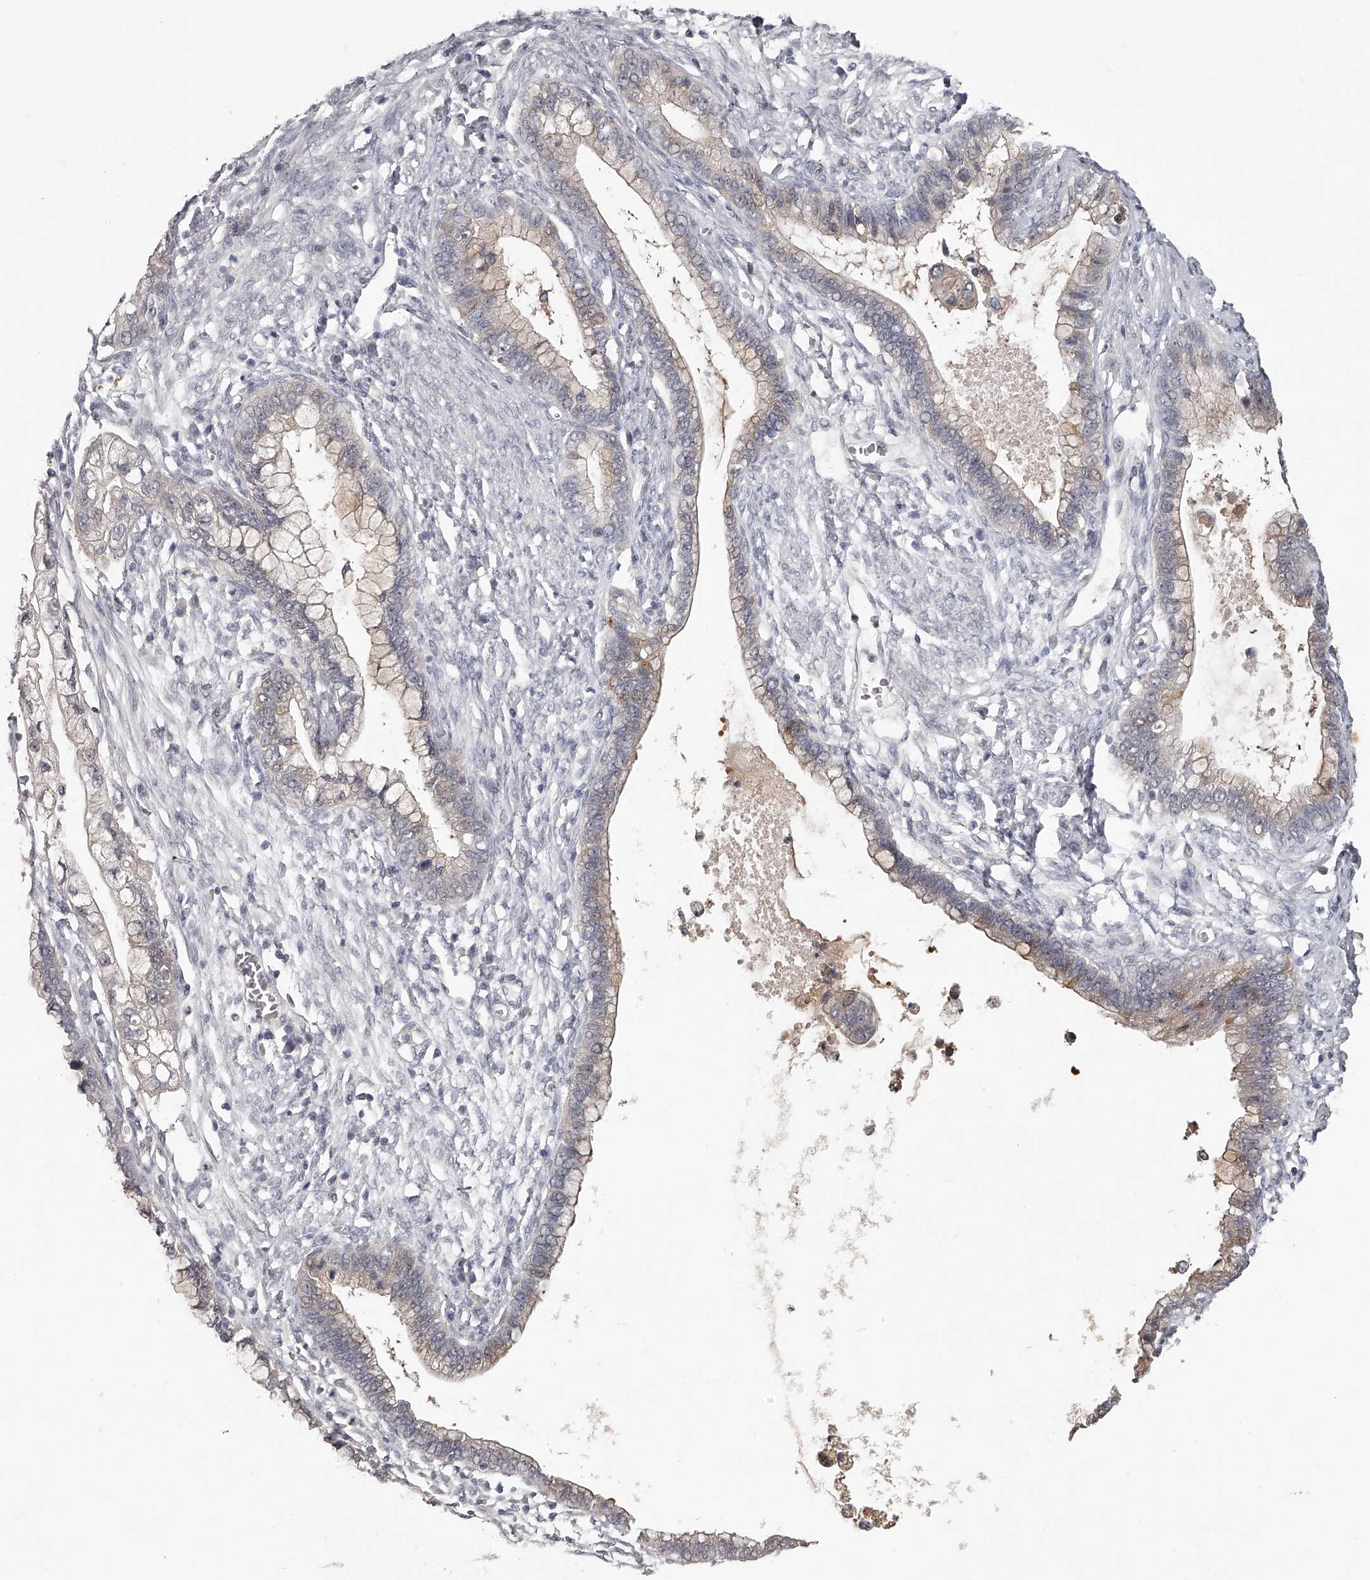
{"staining": {"intensity": "weak", "quantity": "25%-75%", "location": "cytoplasmic/membranous"}, "tissue": "cervical cancer", "cell_type": "Tumor cells", "image_type": "cancer", "snomed": [{"axis": "morphology", "description": "Adenocarcinoma, NOS"}, {"axis": "topography", "description": "Cervix"}], "caption": "A photomicrograph of human adenocarcinoma (cervical) stained for a protein reveals weak cytoplasmic/membranous brown staining in tumor cells.", "gene": "GGCT", "patient": {"sex": "female", "age": 44}}